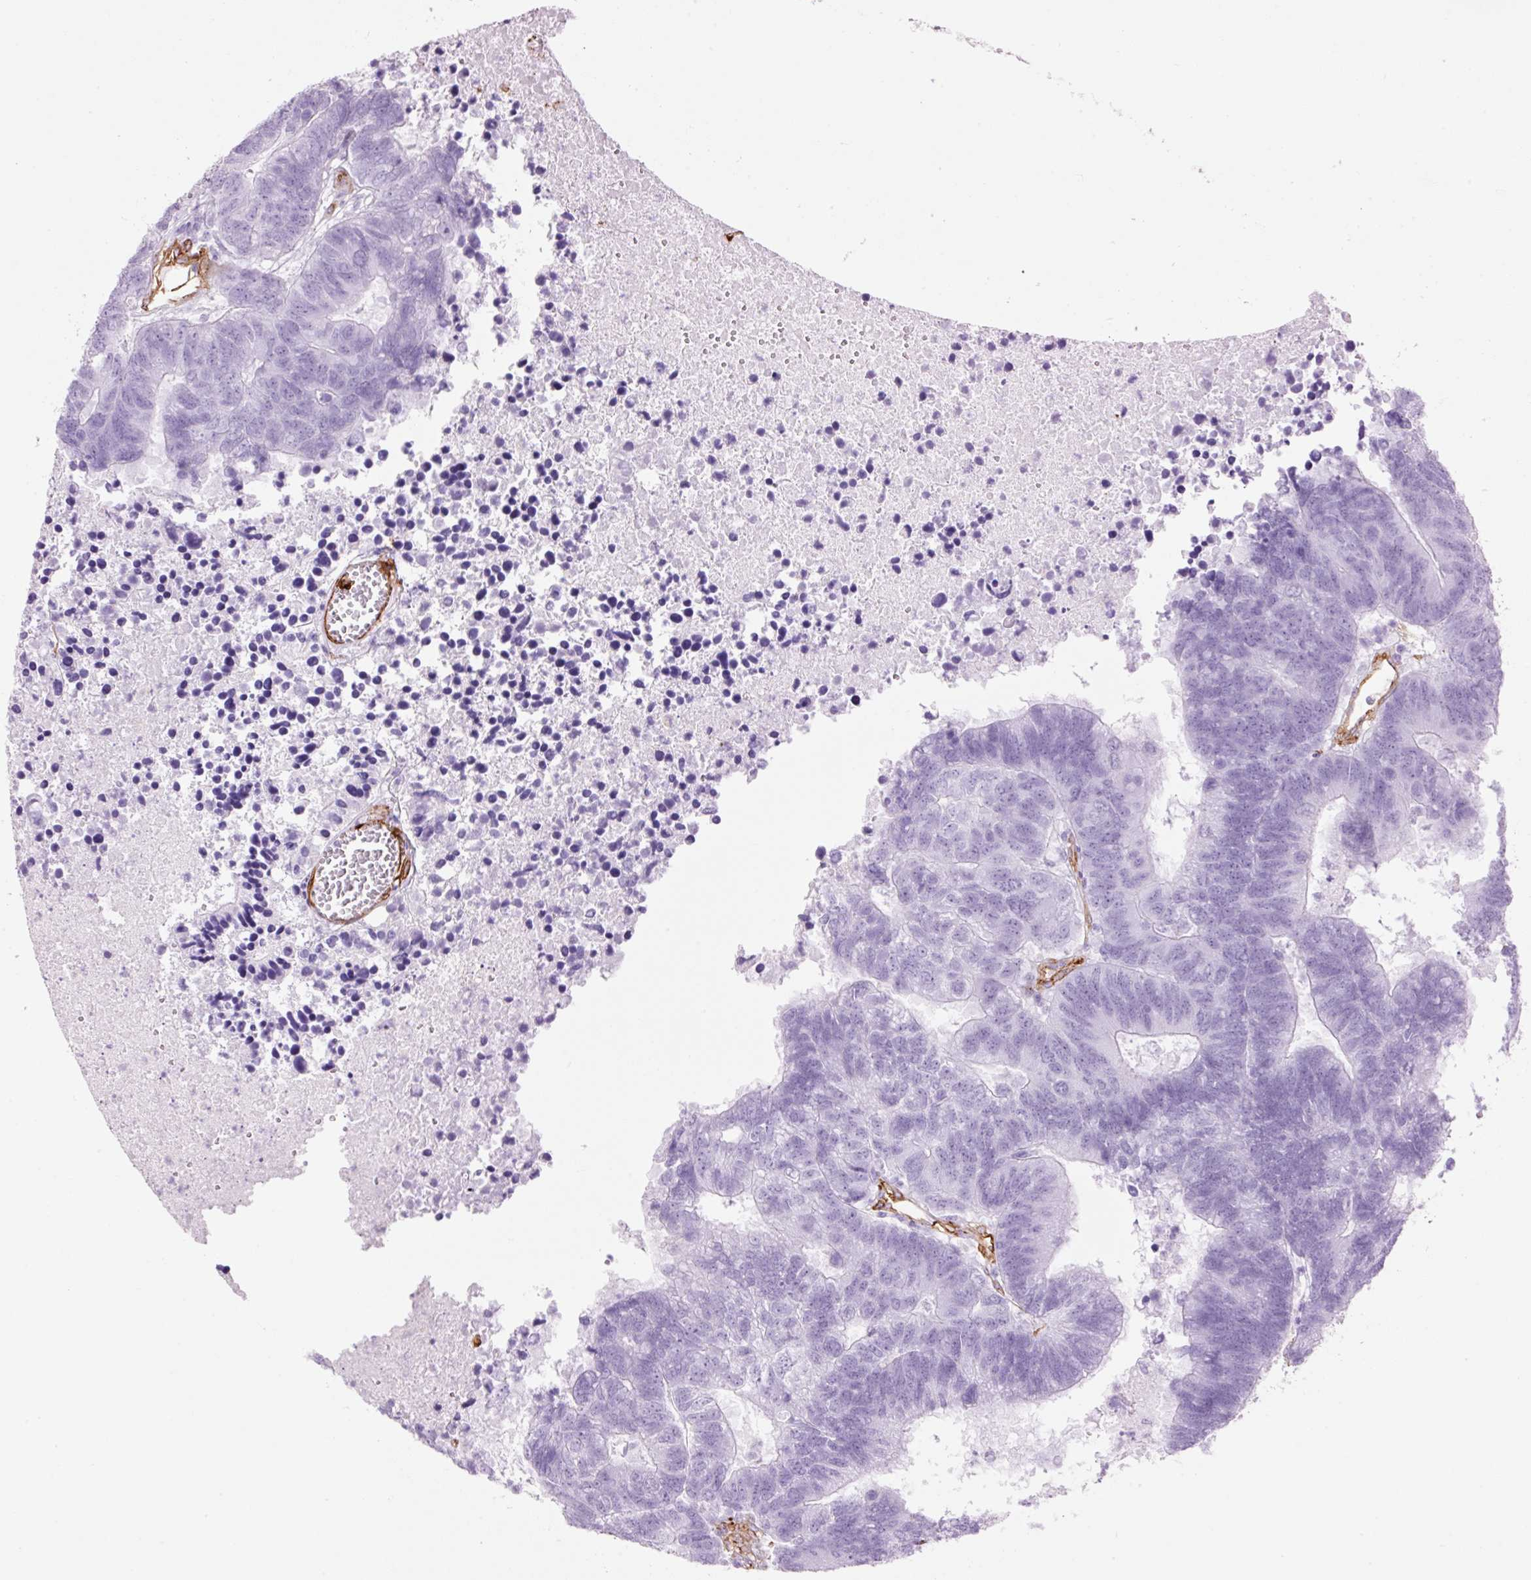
{"staining": {"intensity": "negative", "quantity": "none", "location": "none"}, "tissue": "colorectal cancer", "cell_type": "Tumor cells", "image_type": "cancer", "snomed": [{"axis": "morphology", "description": "Adenocarcinoma, NOS"}, {"axis": "topography", "description": "Colon"}], "caption": "DAB (3,3'-diaminobenzidine) immunohistochemical staining of colorectal cancer (adenocarcinoma) reveals no significant staining in tumor cells.", "gene": "CAV1", "patient": {"sex": "female", "age": 48}}